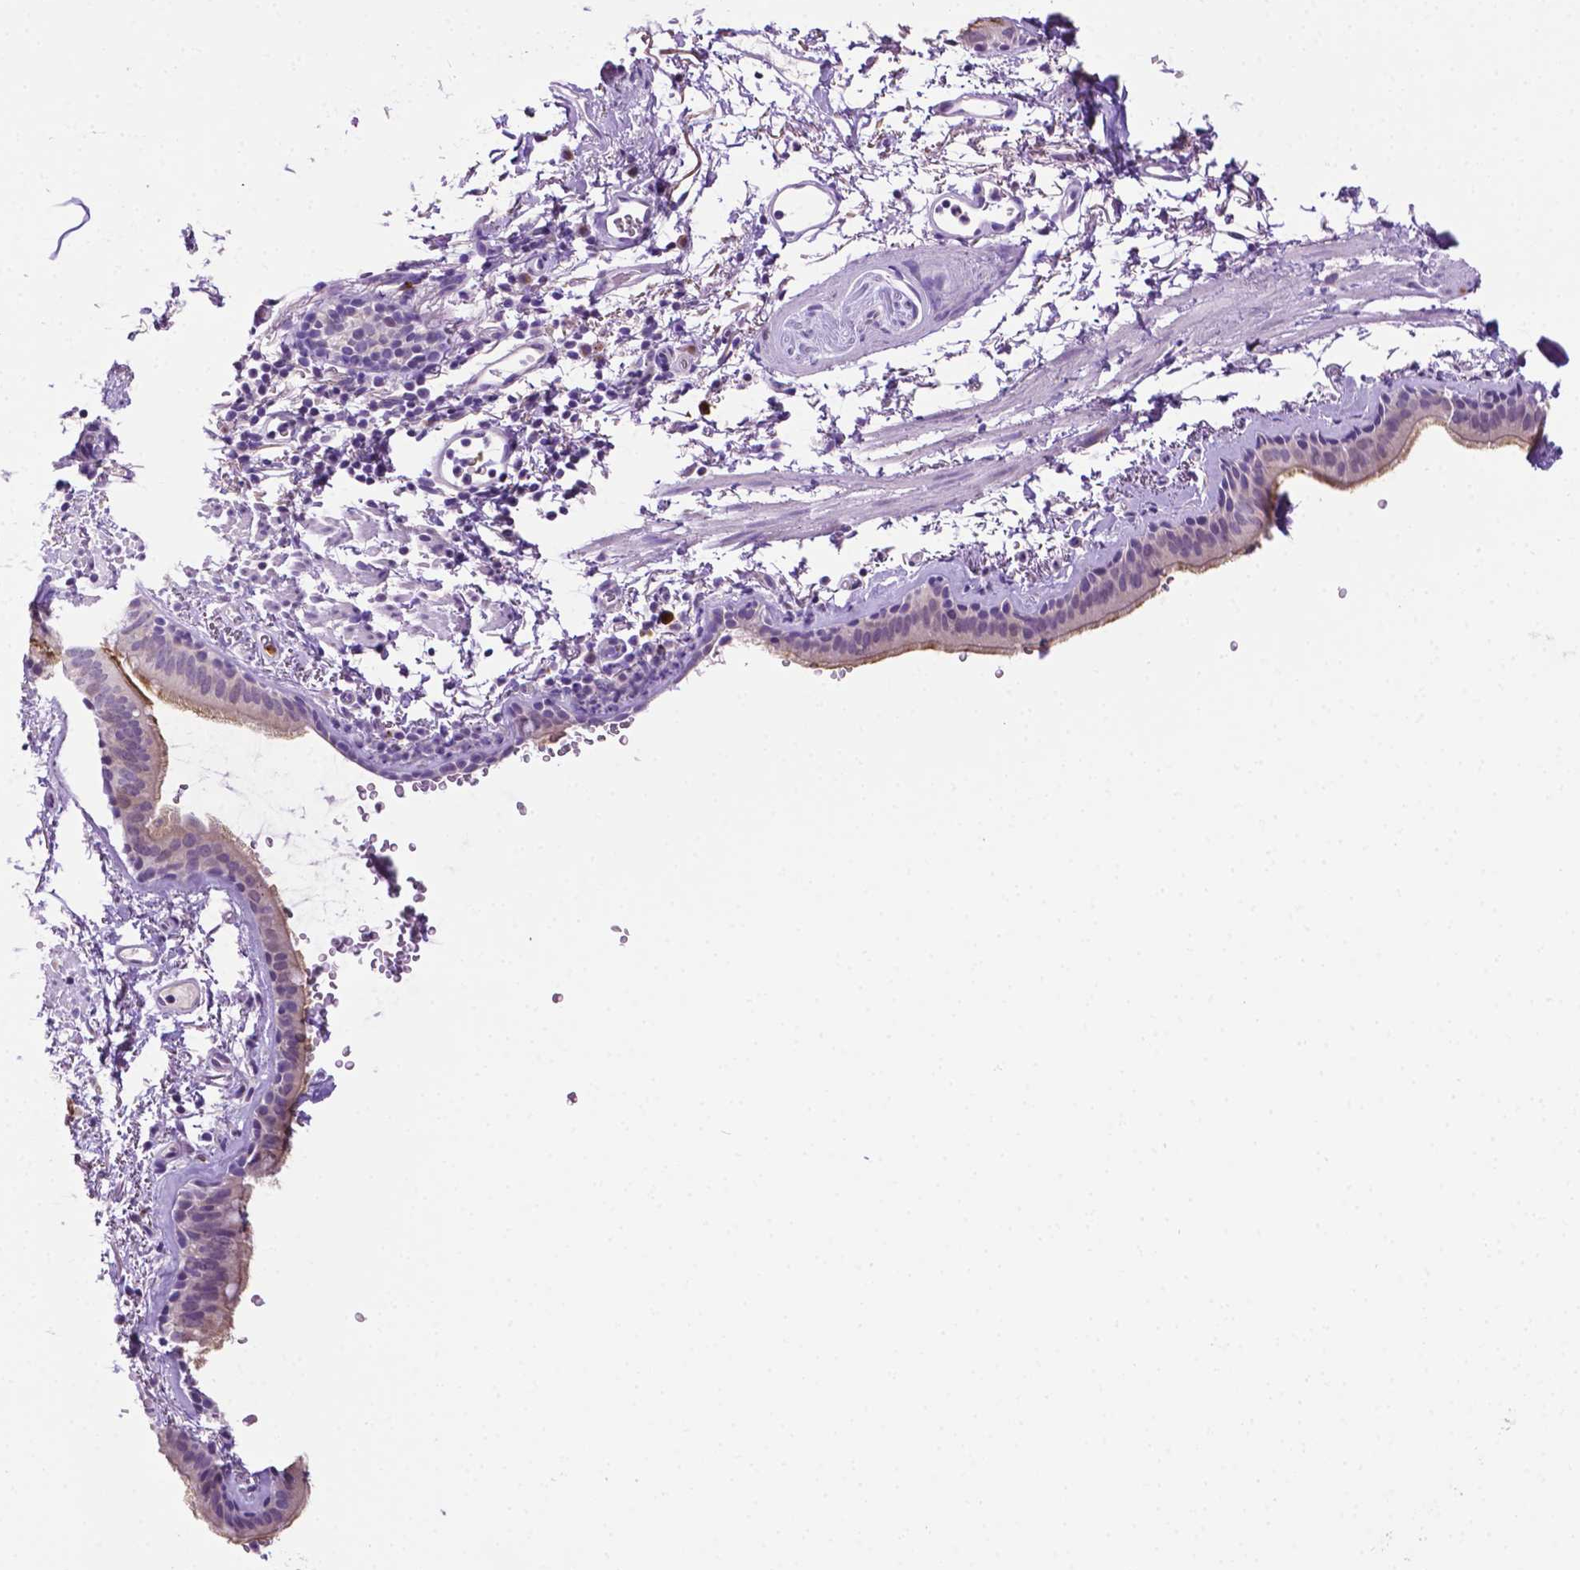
{"staining": {"intensity": "moderate", "quantity": "25%-75%", "location": "cytoplasmic/membranous"}, "tissue": "bronchus", "cell_type": "Respiratory epithelial cells", "image_type": "normal", "snomed": [{"axis": "morphology", "description": "Normal tissue, NOS"}, {"axis": "topography", "description": "Lymph node"}, {"axis": "topography", "description": "Bronchus"}], "caption": "Immunohistochemical staining of normal bronchus displays 25%-75% levels of moderate cytoplasmic/membranous protein staining in about 25%-75% of respiratory epithelial cells.", "gene": "MMP27", "patient": {"sex": "female", "age": 70}}